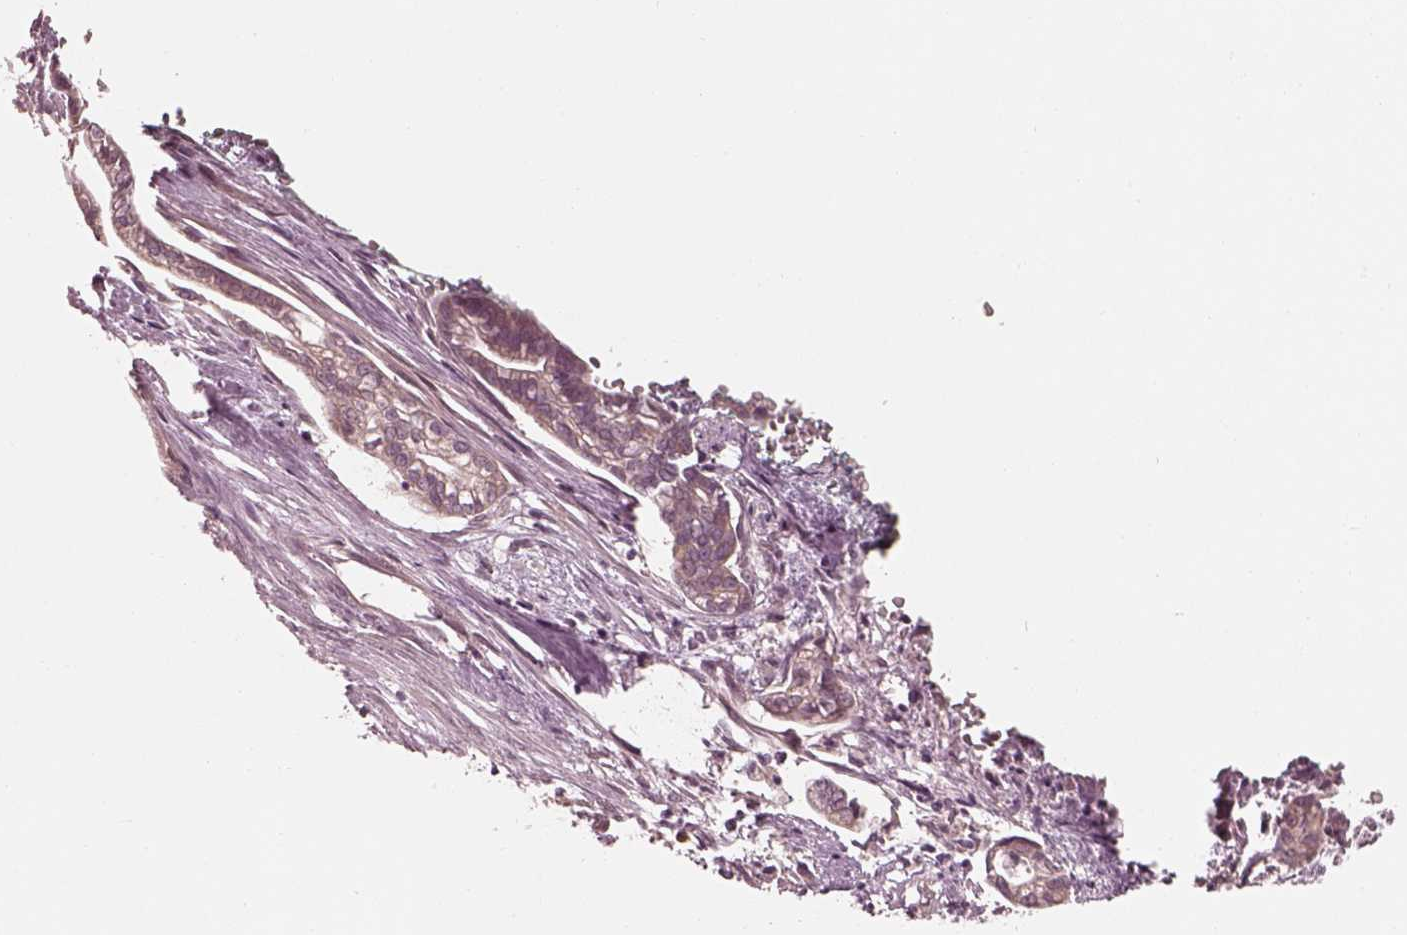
{"staining": {"intensity": "weak", "quantity": "<25%", "location": "cytoplasmic/membranous"}, "tissue": "cervical cancer", "cell_type": "Tumor cells", "image_type": "cancer", "snomed": [{"axis": "morphology", "description": "Adenocarcinoma, NOS"}, {"axis": "topography", "description": "Cervix"}], "caption": "Human cervical cancer stained for a protein using IHC shows no staining in tumor cells.", "gene": "IQCB1", "patient": {"sex": "female", "age": 62}}